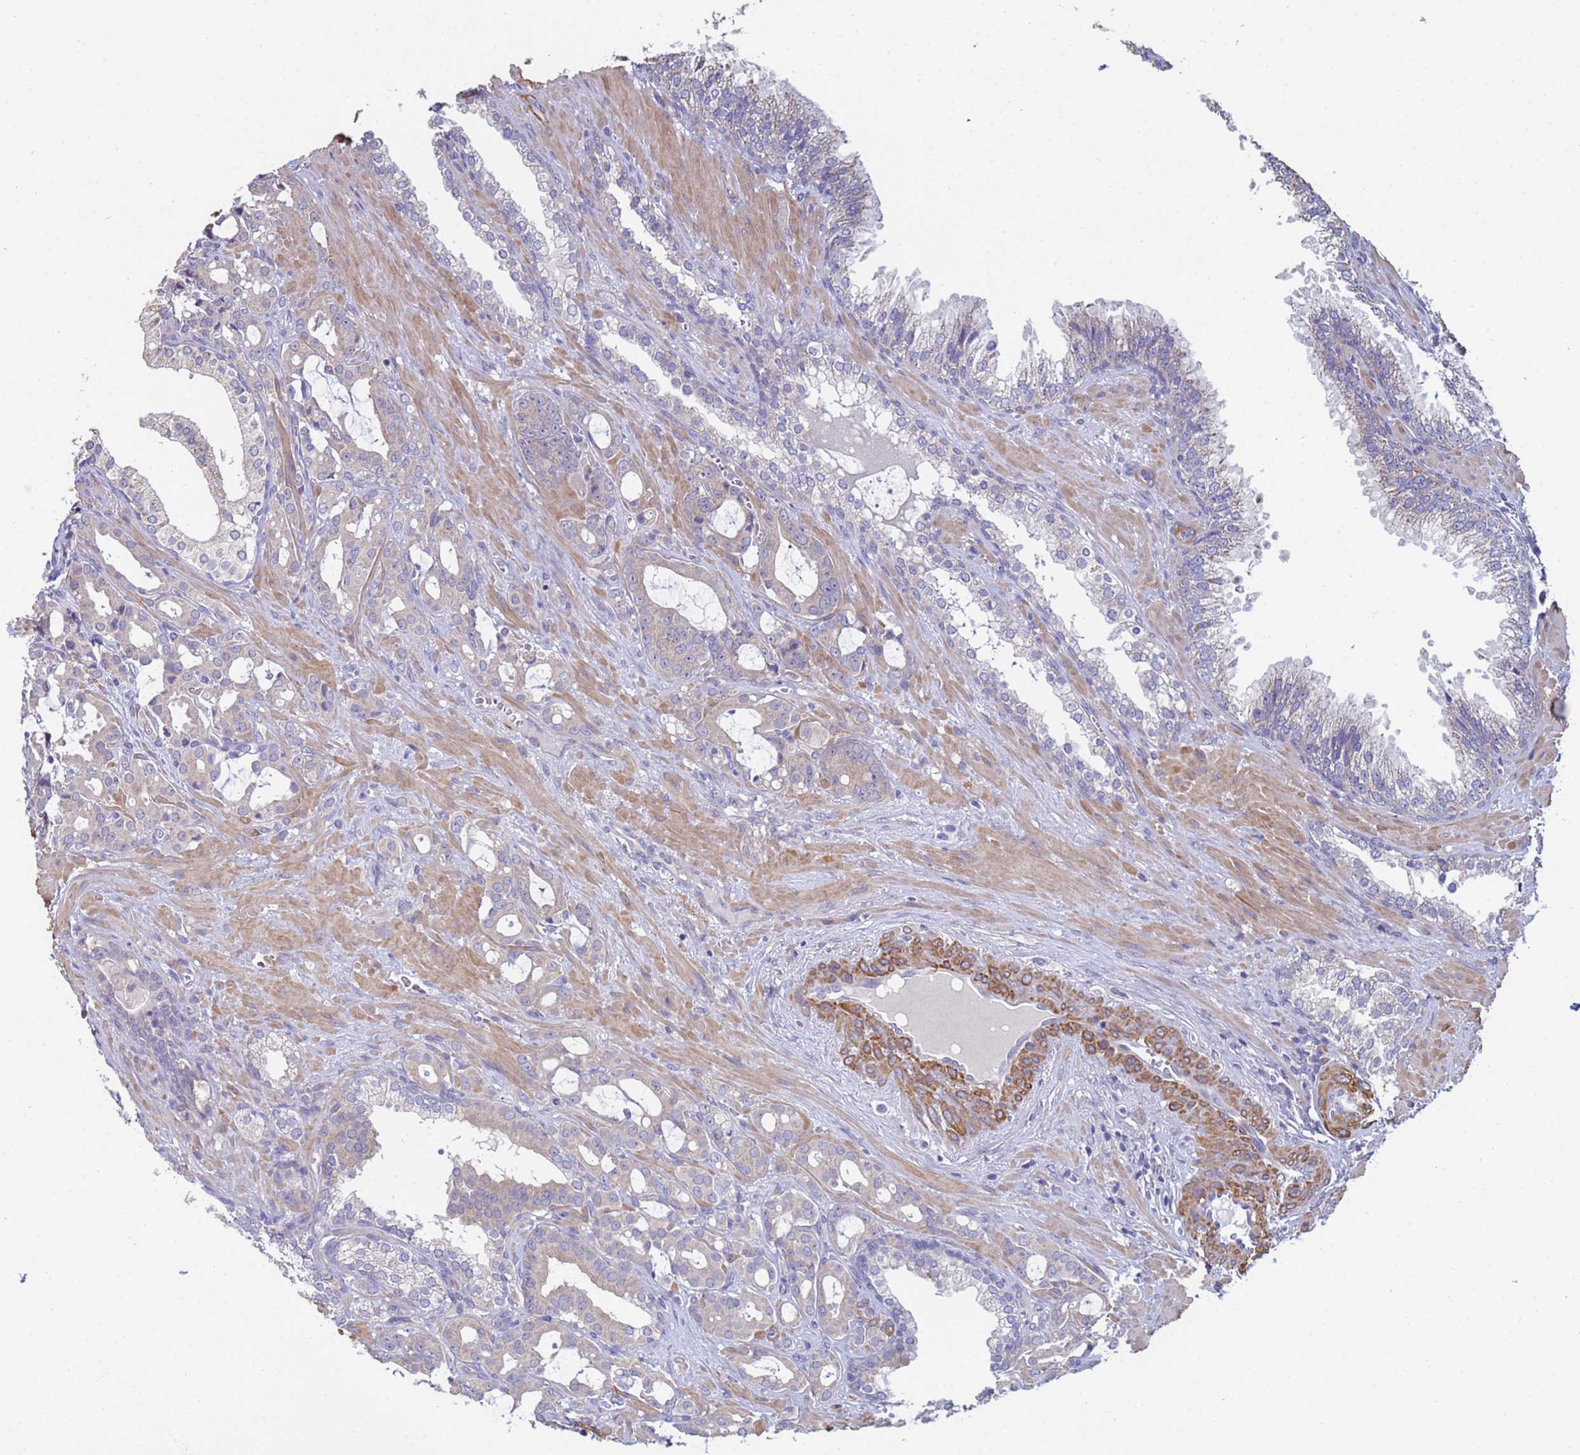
{"staining": {"intensity": "negative", "quantity": "none", "location": "none"}, "tissue": "prostate cancer", "cell_type": "Tumor cells", "image_type": "cancer", "snomed": [{"axis": "morphology", "description": "Adenocarcinoma, High grade"}, {"axis": "topography", "description": "Prostate"}], "caption": "High power microscopy micrograph of an immunohistochemistry (IHC) image of prostate adenocarcinoma (high-grade), revealing no significant expression in tumor cells.", "gene": "CLHC1", "patient": {"sex": "male", "age": 72}}